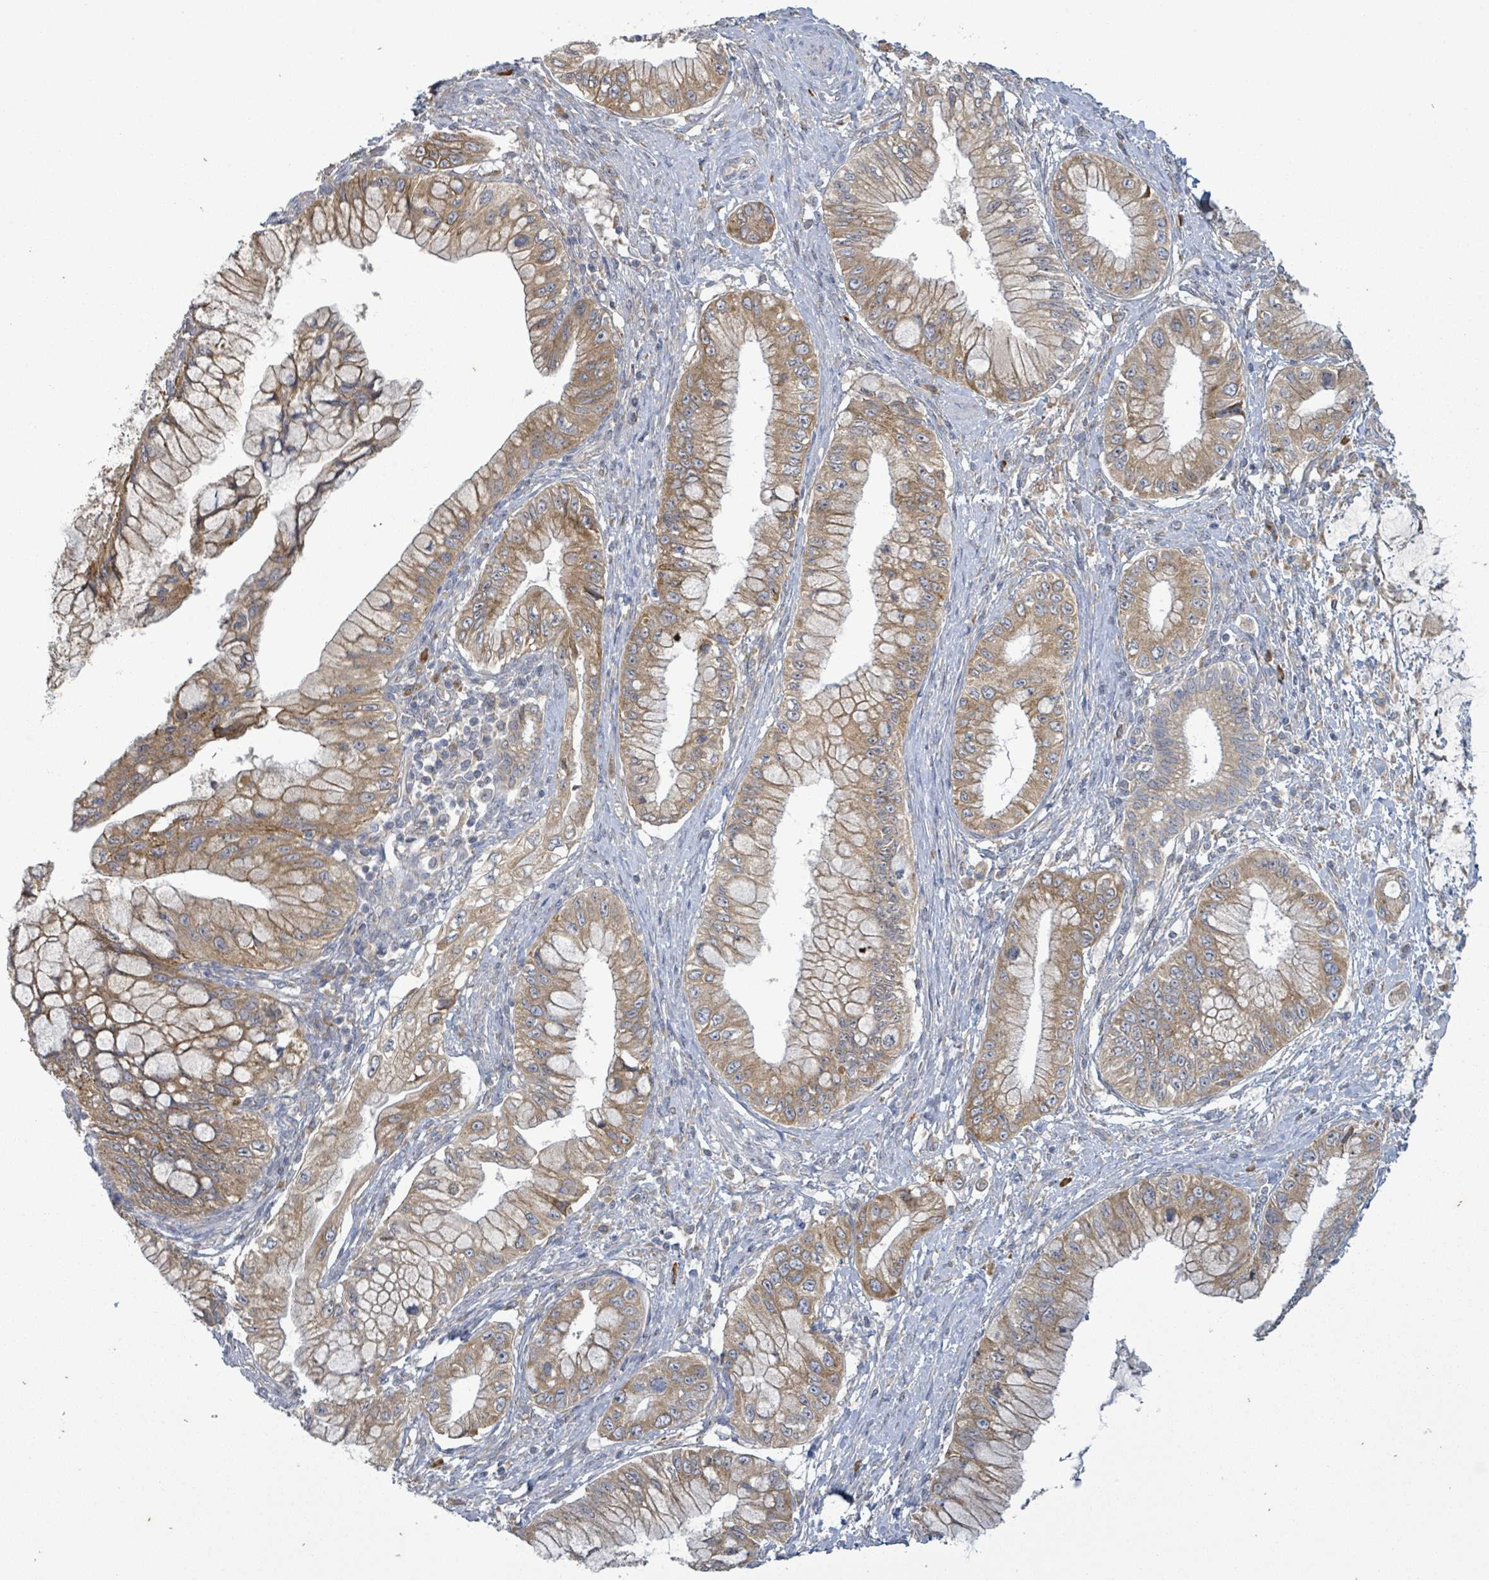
{"staining": {"intensity": "moderate", "quantity": ">75%", "location": "cytoplasmic/membranous"}, "tissue": "pancreatic cancer", "cell_type": "Tumor cells", "image_type": "cancer", "snomed": [{"axis": "morphology", "description": "Adenocarcinoma, NOS"}, {"axis": "topography", "description": "Pancreas"}], "caption": "Moderate cytoplasmic/membranous staining for a protein is appreciated in approximately >75% of tumor cells of pancreatic cancer using immunohistochemistry.", "gene": "ATP13A1", "patient": {"sex": "male", "age": 48}}